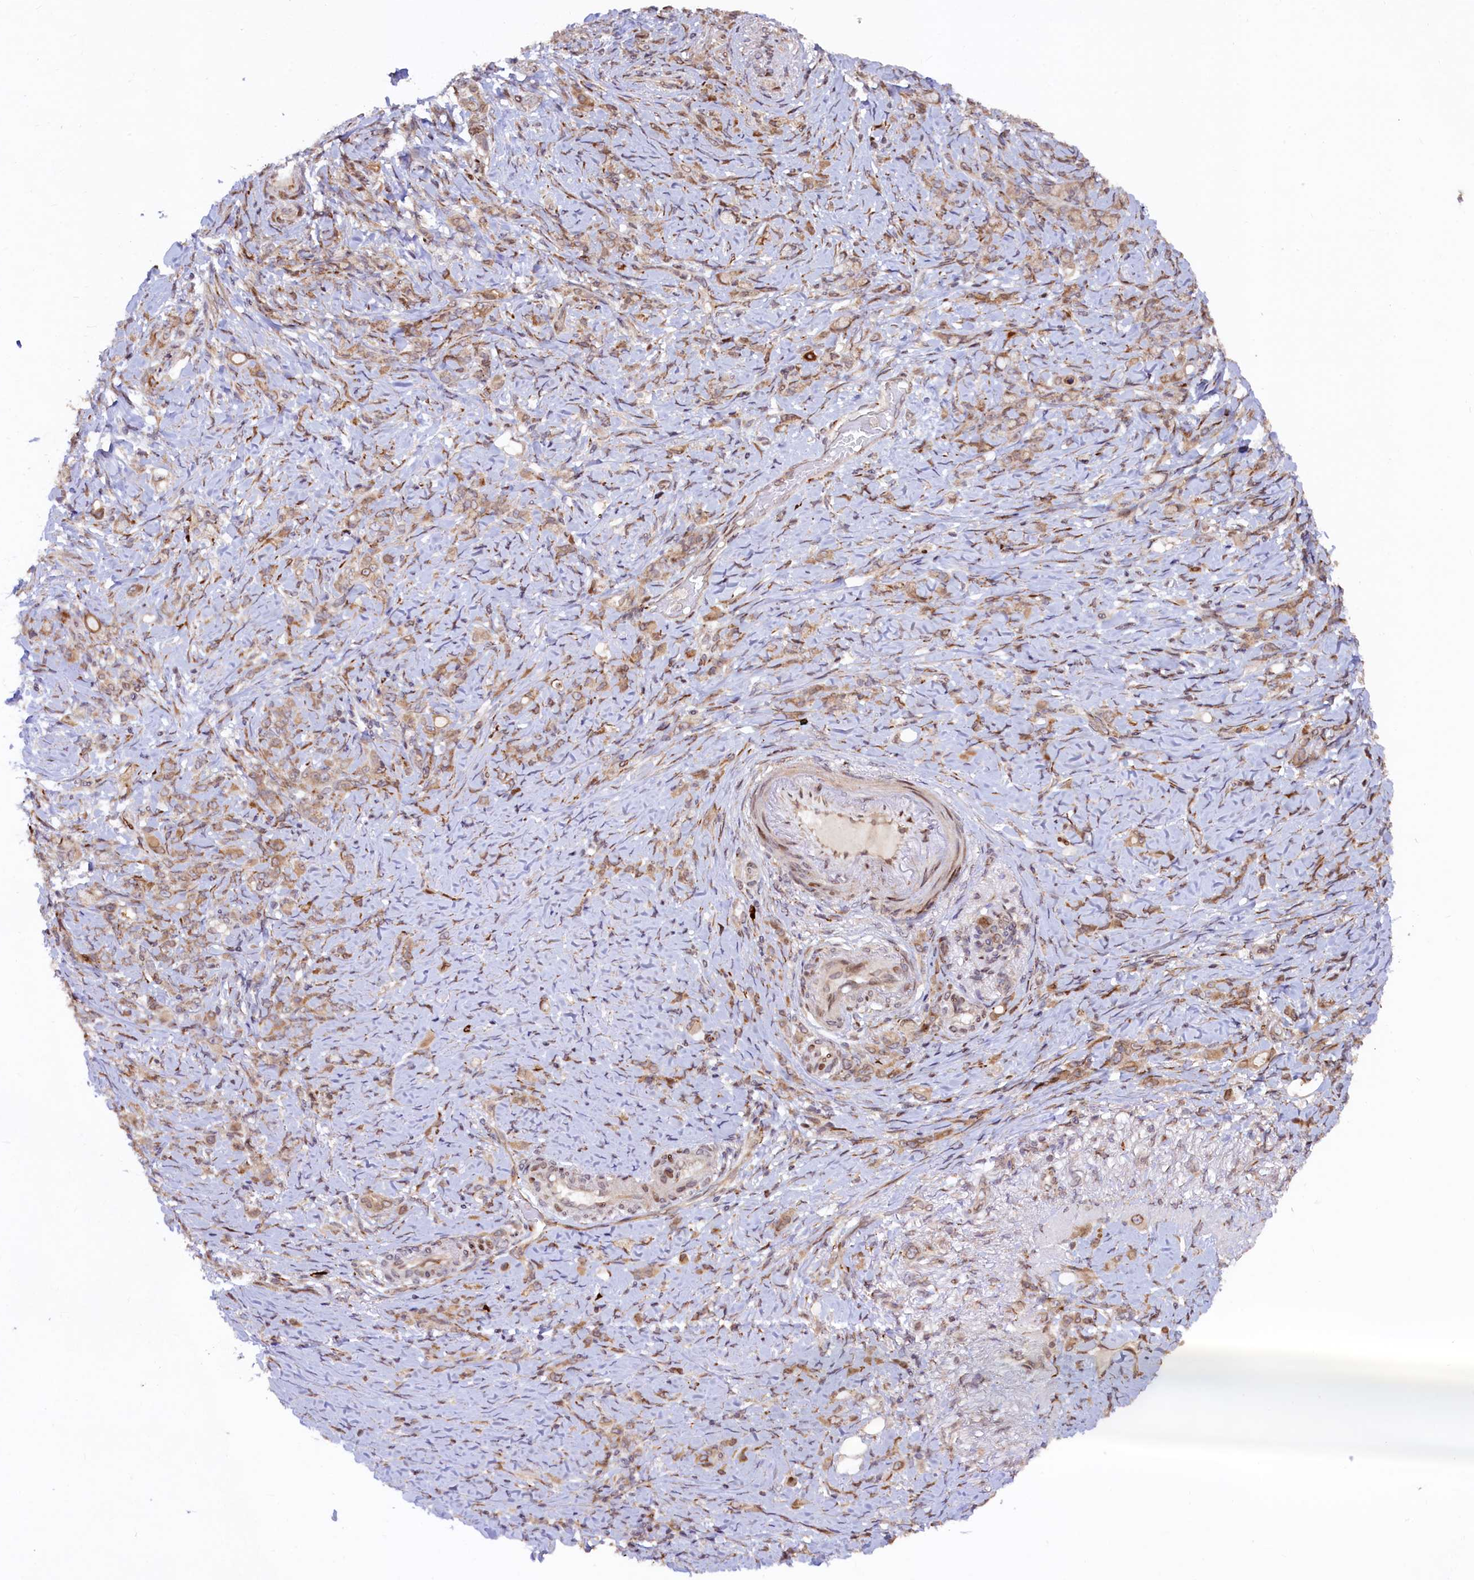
{"staining": {"intensity": "weak", "quantity": ">75%", "location": "cytoplasmic/membranous"}, "tissue": "stomach cancer", "cell_type": "Tumor cells", "image_type": "cancer", "snomed": [{"axis": "morphology", "description": "Adenocarcinoma, NOS"}, {"axis": "topography", "description": "Stomach"}], "caption": "This image exhibits stomach cancer (adenocarcinoma) stained with immunohistochemistry (IHC) to label a protein in brown. The cytoplasmic/membranous of tumor cells show weak positivity for the protein. Nuclei are counter-stained blue.", "gene": "C5orf15", "patient": {"sex": "female", "age": 79}}